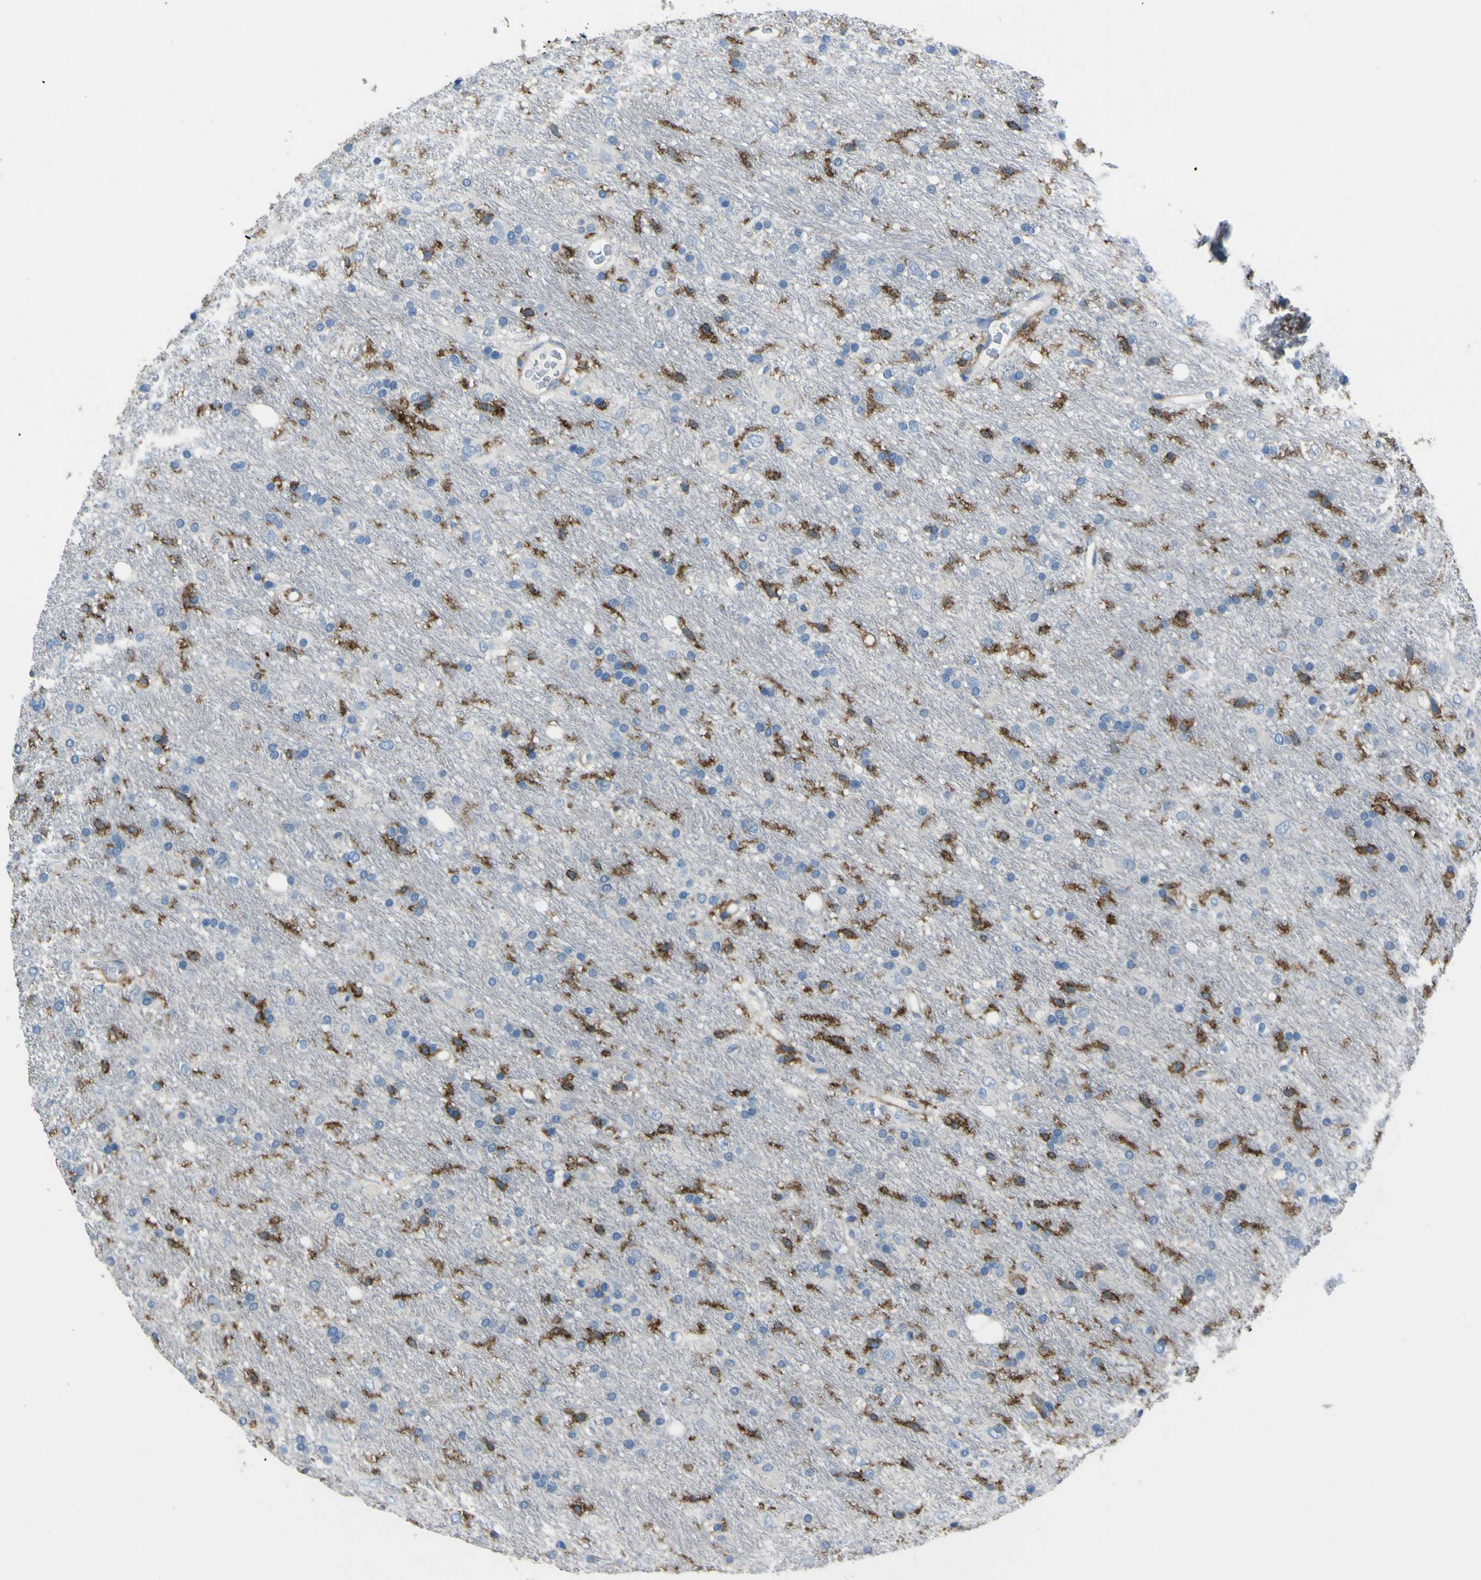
{"staining": {"intensity": "moderate", "quantity": "25%-75%", "location": "cytoplasmic/membranous"}, "tissue": "glioma", "cell_type": "Tumor cells", "image_type": "cancer", "snomed": [{"axis": "morphology", "description": "Glioma, malignant, Low grade"}, {"axis": "topography", "description": "Brain"}], "caption": "Glioma stained with immunohistochemistry (IHC) exhibits moderate cytoplasmic/membranous expression in about 25%-75% of tumor cells. The protein is shown in brown color, while the nuclei are stained blue.", "gene": "LAIR1", "patient": {"sex": "male", "age": 77}}